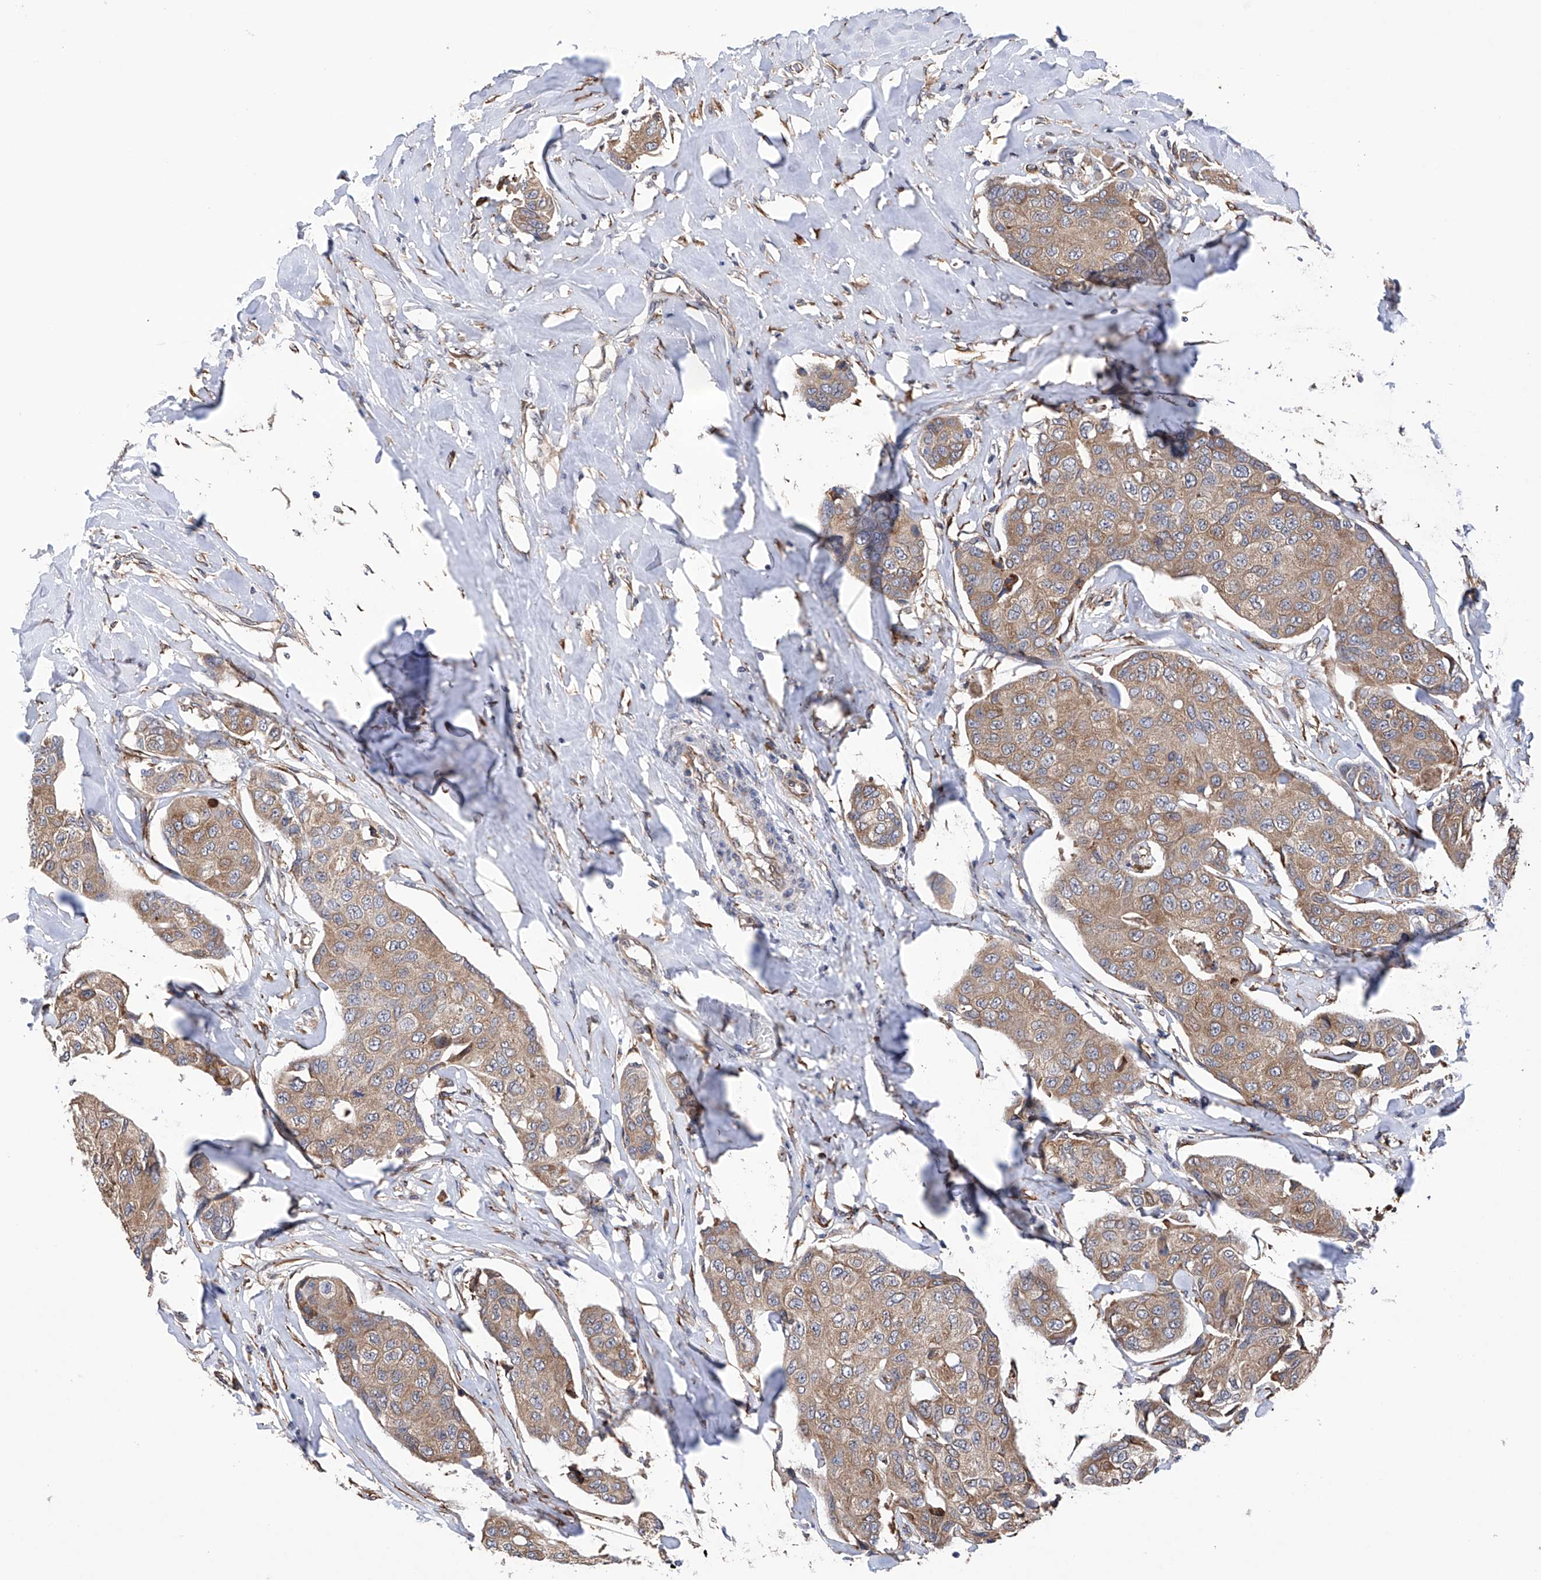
{"staining": {"intensity": "weak", "quantity": ">75%", "location": "cytoplasmic/membranous"}, "tissue": "breast cancer", "cell_type": "Tumor cells", "image_type": "cancer", "snomed": [{"axis": "morphology", "description": "Duct carcinoma"}, {"axis": "topography", "description": "Breast"}], "caption": "Protein staining of breast infiltrating ductal carcinoma tissue shows weak cytoplasmic/membranous positivity in approximately >75% of tumor cells.", "gene": "DNAH8", "patient": {"sex": "female", "age": 80}}